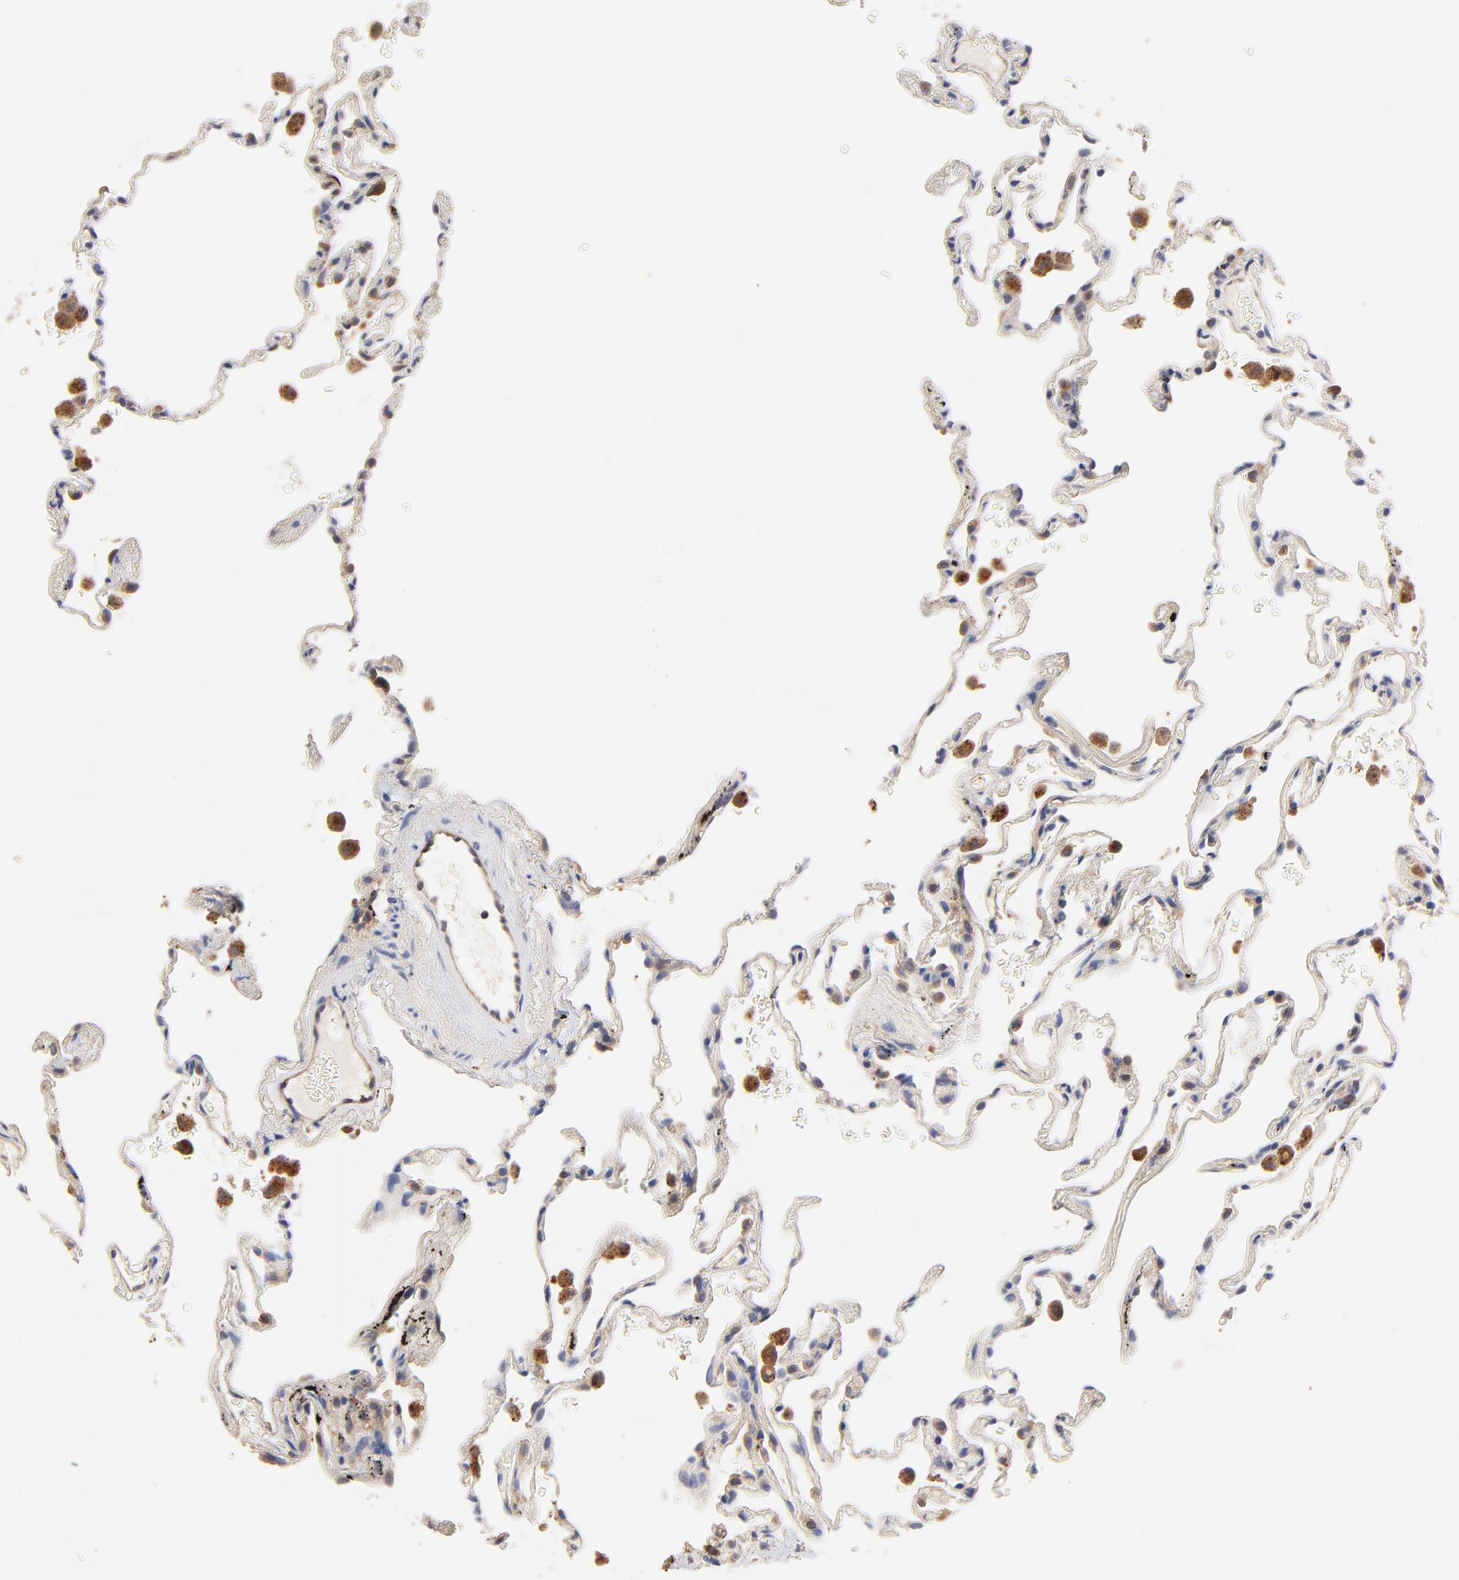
{"staining": {"intensity": "negative", "quantity": "none", "location": "none"}, "tissue": "lung", "cell_type": "Alveolar cells", "image_type": "normal", "snomed": [{"axis": "morphology", "description": "Normal tissue, NOS"}, {"axis": "morphology", "description": "Inflammation, NOS"}, {"axis": "topography", "description": "Lung"}], "caption": "Immunohistochemistry (IHC) of normal lung displays no positivity in alveolar cells.", "gene": "FBXL2", "patient": {"sex": "male", "age": 69}}